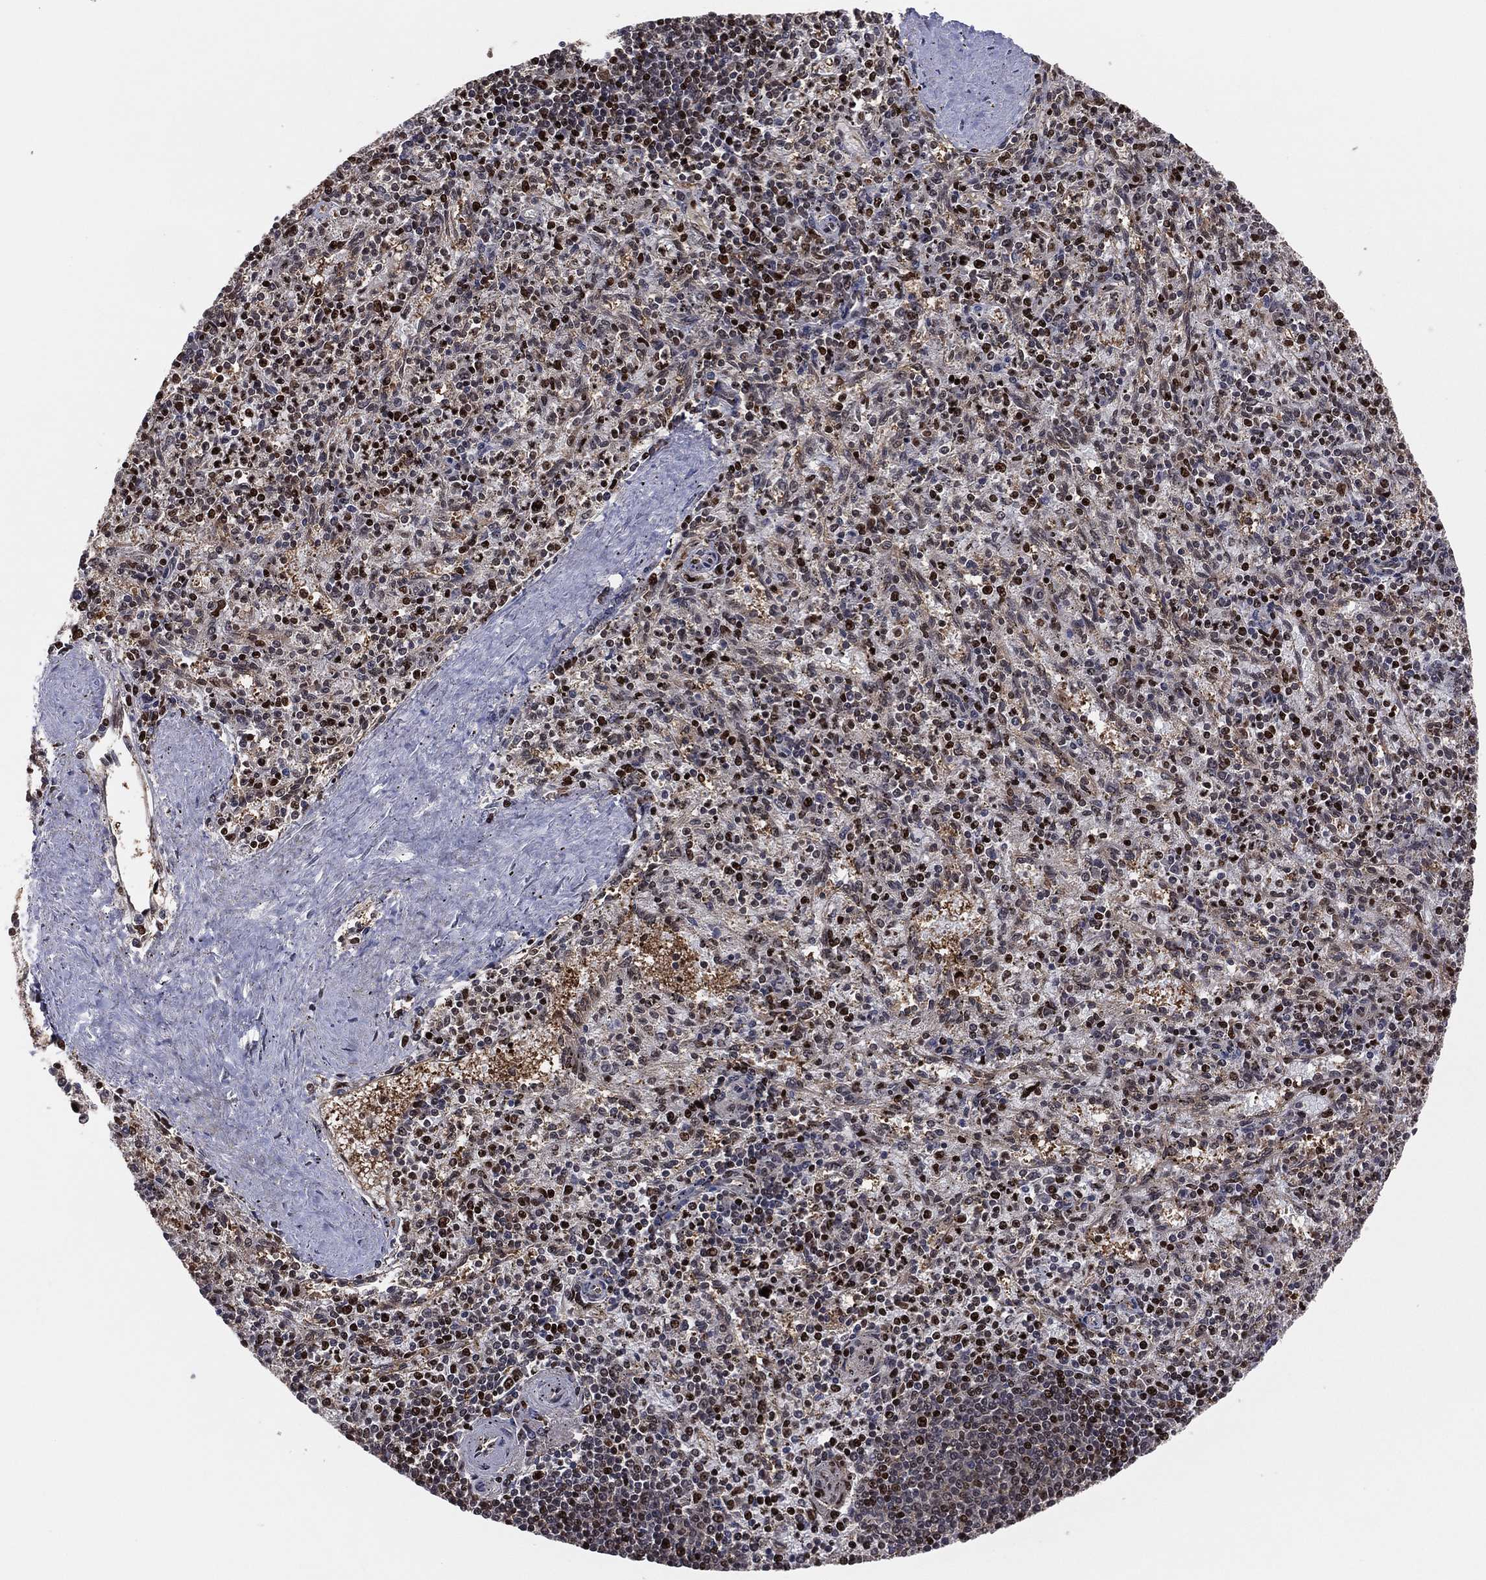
{"staining": {"intensity": "moderate", "quantity": "25%-75%", "location": "nuclear"}, "tissue": "spleen", "cell_type": "Cells in red pulp", "image_type": "normal", "snomed": [{"axis": "morphology", "description": "Normal tissue, NOS"}, {"axis": "topography", "description": "Spleen"}], "caption": "IHC of benign human spleen shows medium levels of moderate nuclear staining in approximately 25%-75% of cells in red pulp. The protein is shown in brown color, while the nuclei are stained blue.", "gene": "PSMA1", "patient": {"sex": "female", "age": 37}}